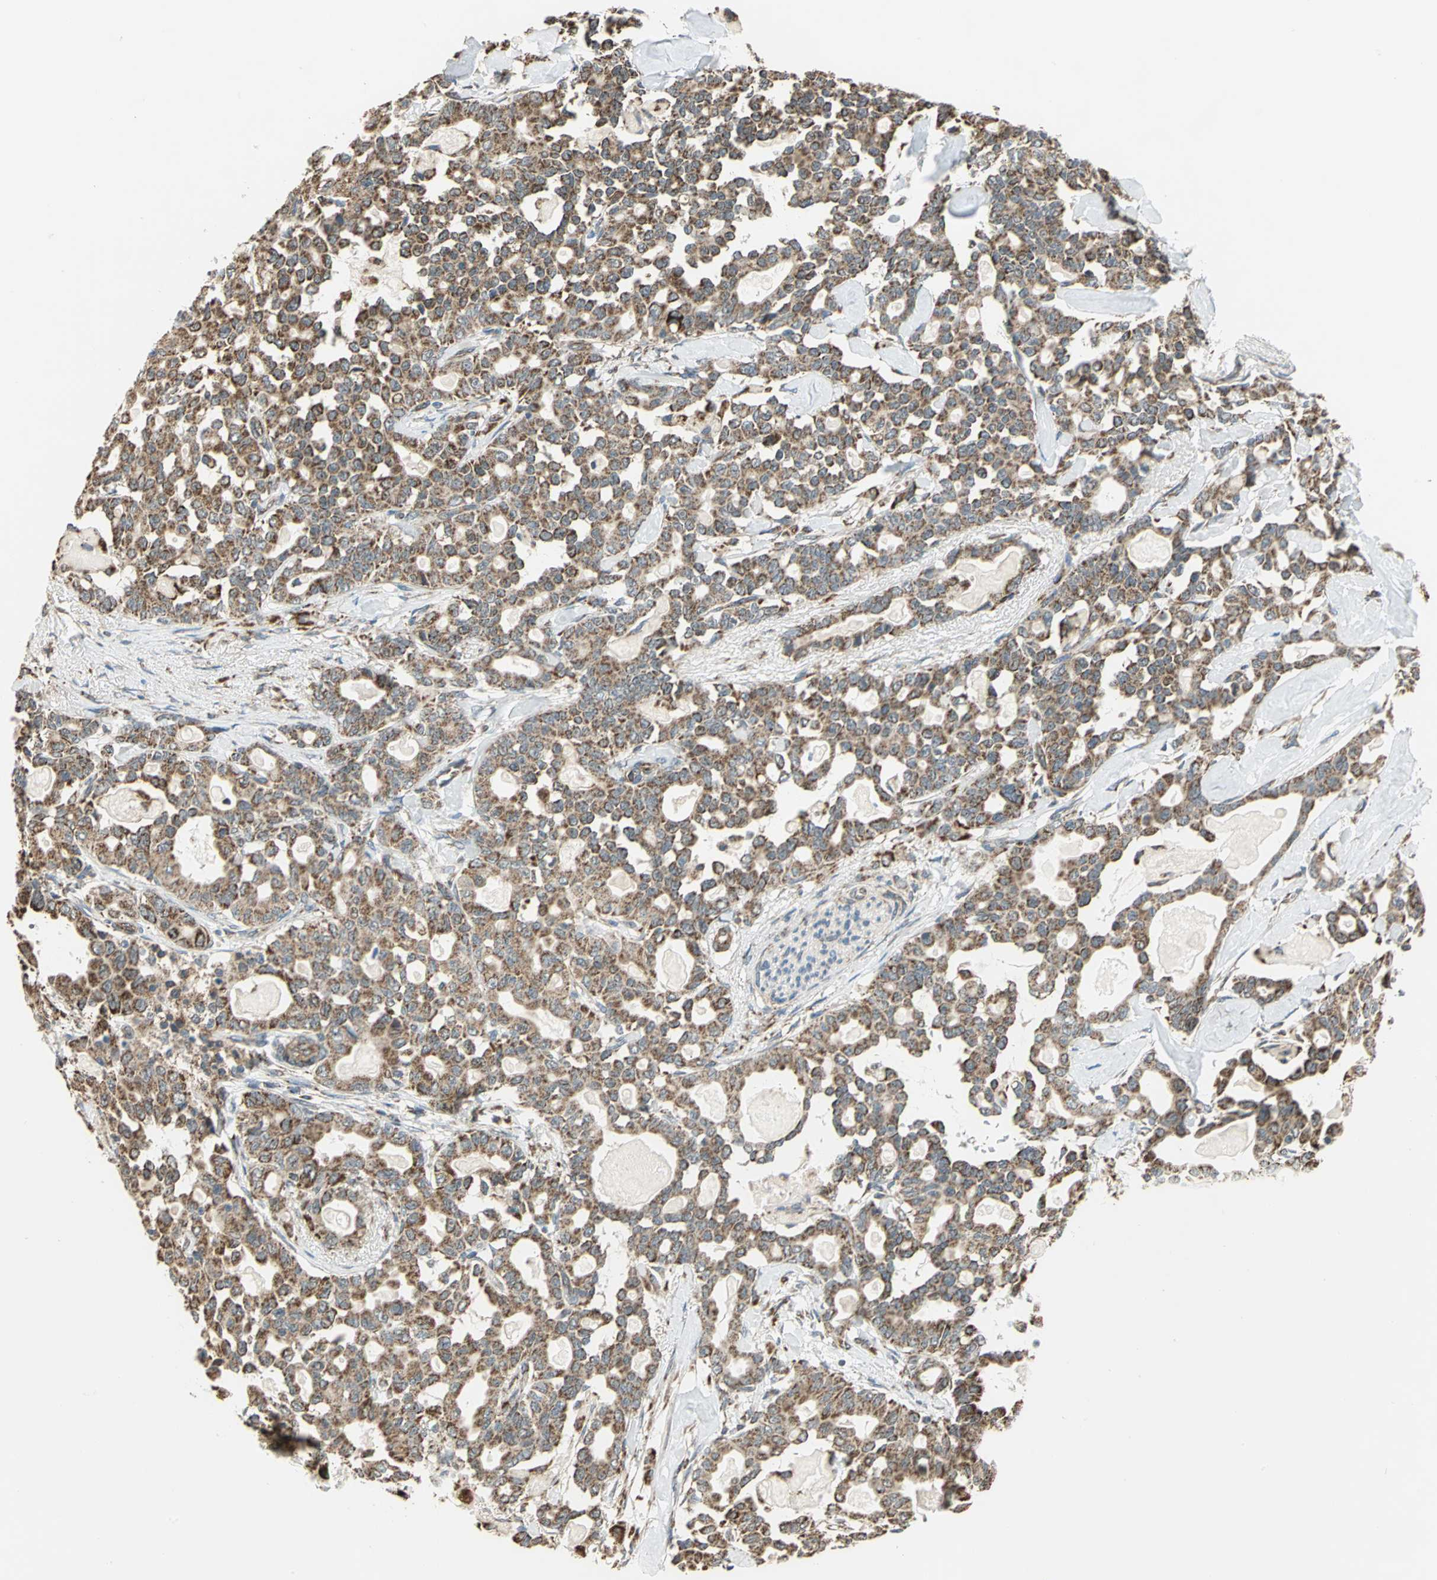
{"staining": {"intensity": "strong", "quantity": ">75%", "location": "cytoplasmic/membranous"}, "tissue": "pancreatic cancer", "cell_type": "Tumor cells", "image_type": "cancer", "snomed": [{"axis": "morphology", "description": "Adenocarcinoma, NOS"}, {"axis": "topography", "description": "Pancreas"}], "caption": "Tumor cells reveal high levels of strong cytoplasmic/membranous positivity in about >75% of cells in human adenocarcinoma (pancreatic).", "gene": "MRPS22", "patient": {"sex": "male", "age": 63}}